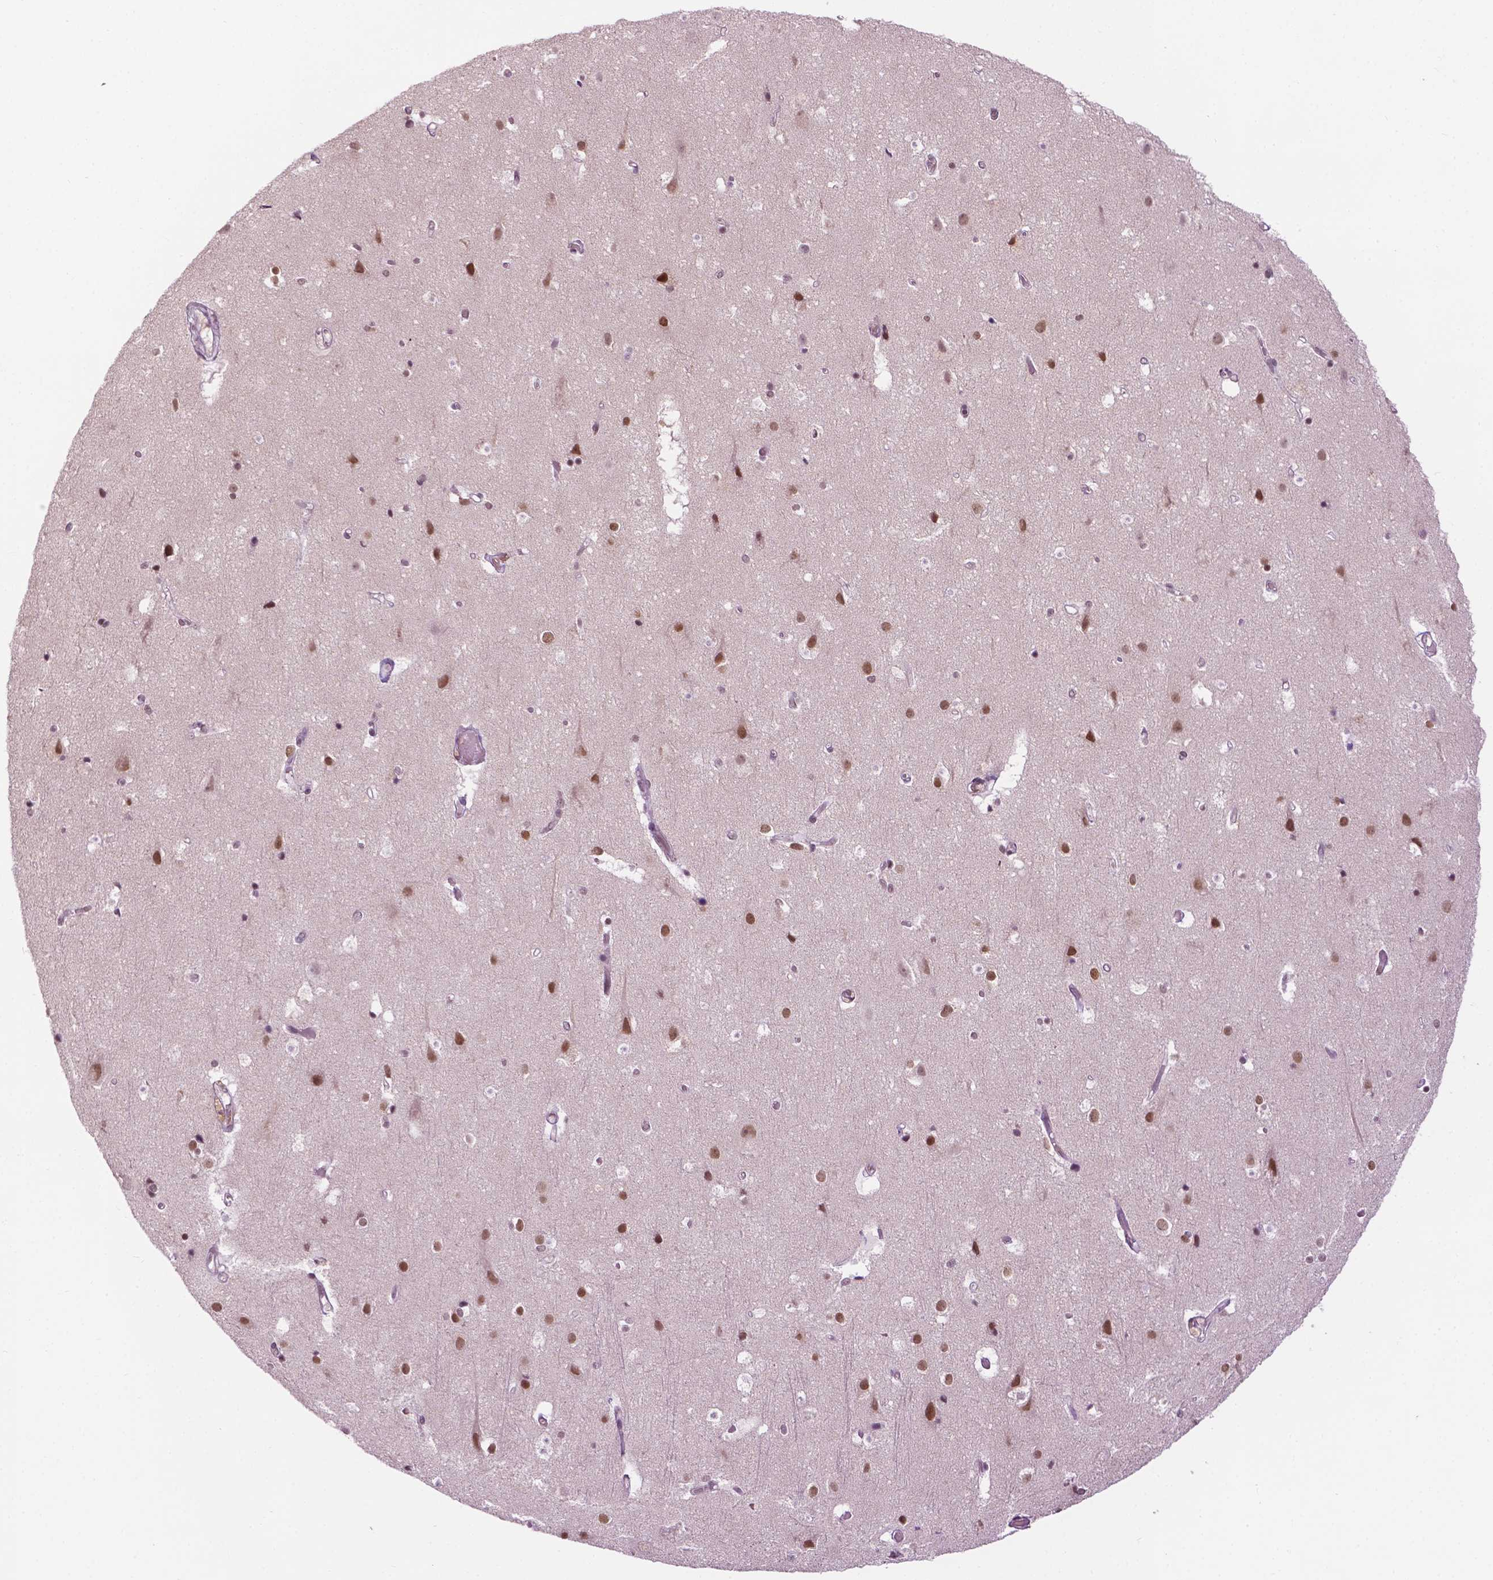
{"staining": {"intensity": "weak", "quantity": "25%-75%", "location": "nuclear"}, "tissue": "cerebral cortex", "cell_type": "Endothelial cells", "image_type": "normal", "snomed": [{"axis": "morphology", "description": "Normal tissue, NOS"}, {"axis": "topography", "description": "Cerebral cortex"}], "caption": "Immunohistochemical staining of unremarkable cerebral cortex reveals 25%-75% levels of weak nuclear protein positivity in about 25%-75% of endothelial cells.", "gene": "UBQLN4", "patient": {"sex": "female", "age": 52}}